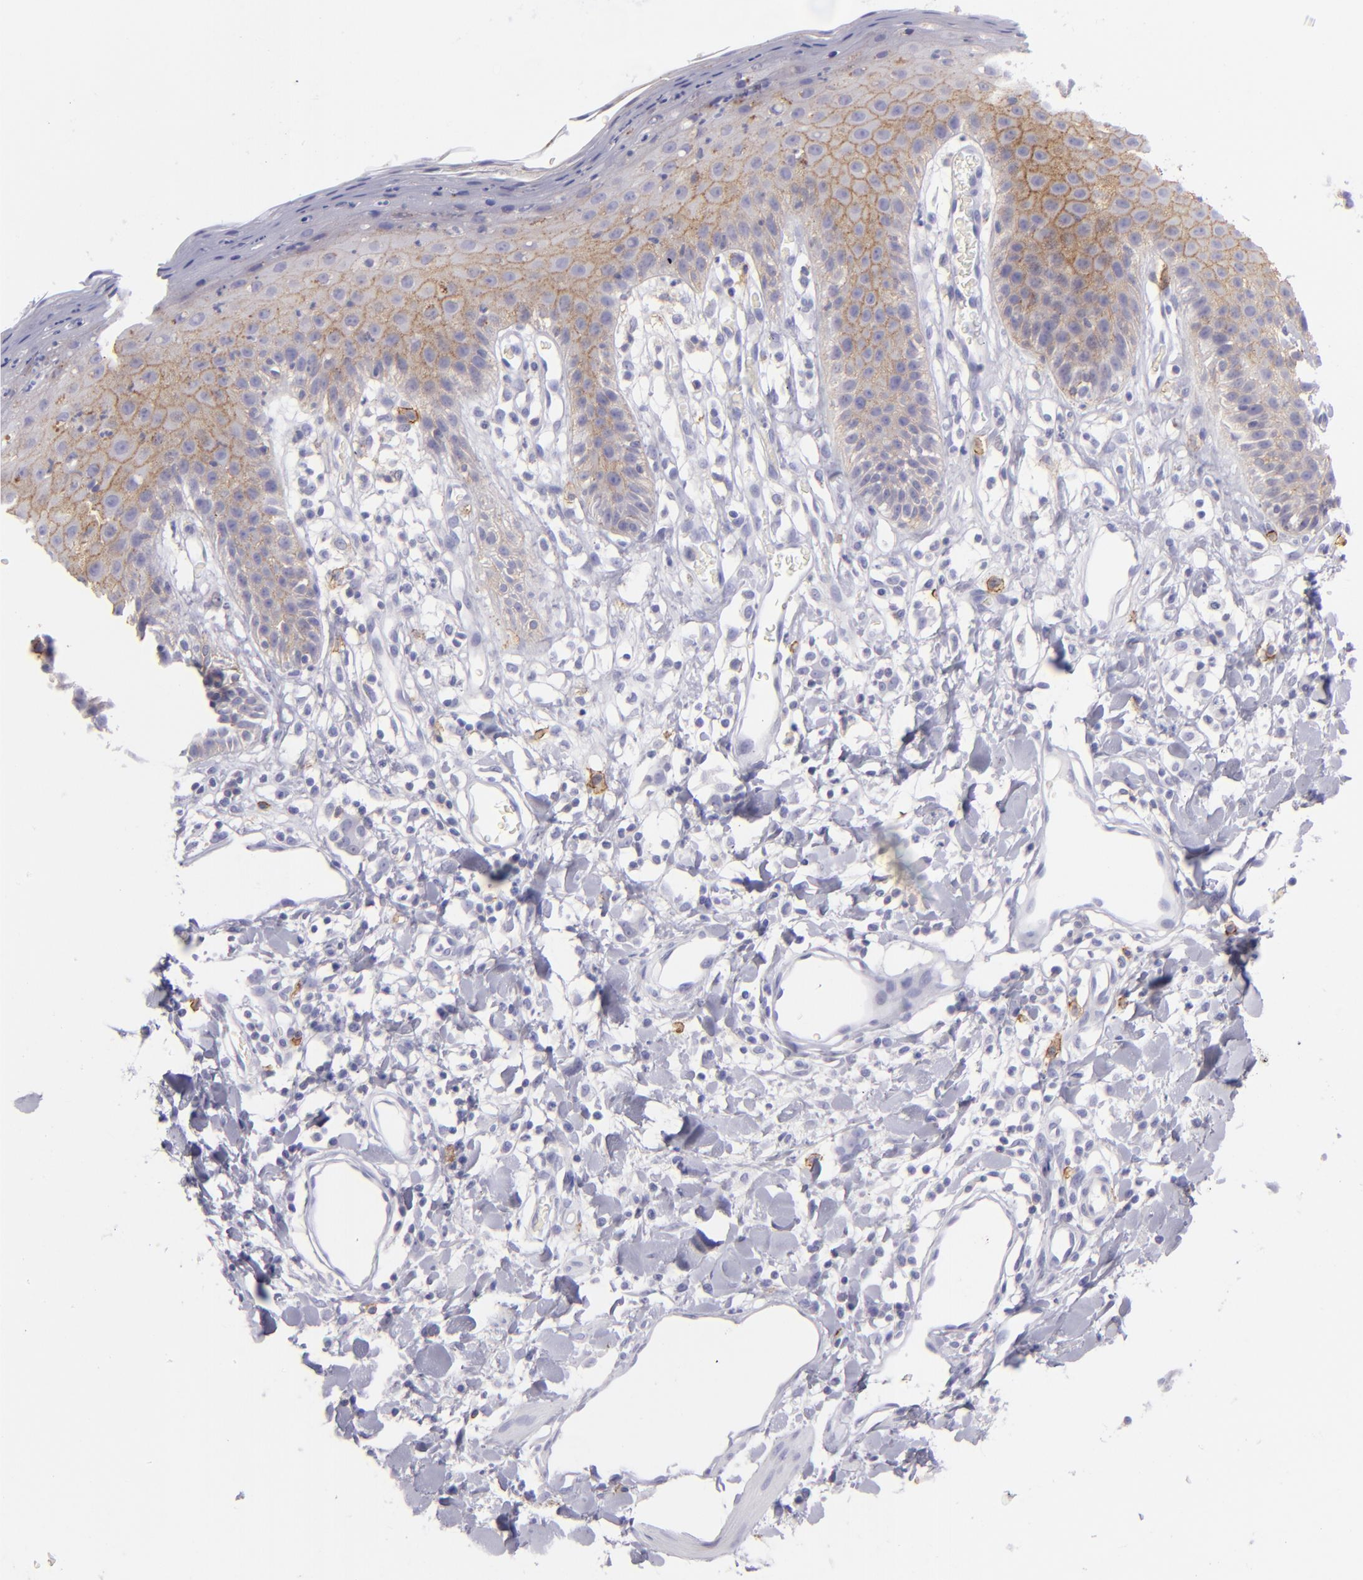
{"staining": {"intensity": "moderate", "quantity": "<25%", "location": "cytoplasmic/membranous"}, "tissue": "skin", "cell_type": "Epidermal cells", "image_type": "normal", "snomed": [{"axis": "morphology", "description": "Normal tissue, NOS"}, {"axis": "topography", "description": "Vulva"}, {"axis": "topography", "description": "Peripheral nerve tissue"}], "caption": "About <25% of epidermal cells in unremarkable skin show moderate cytoplasmic/membranous protein positivity as visualized by brown immunohistochemical staining.", "gene": "CD82", "patient": {"sex": "female", "age": 68}}